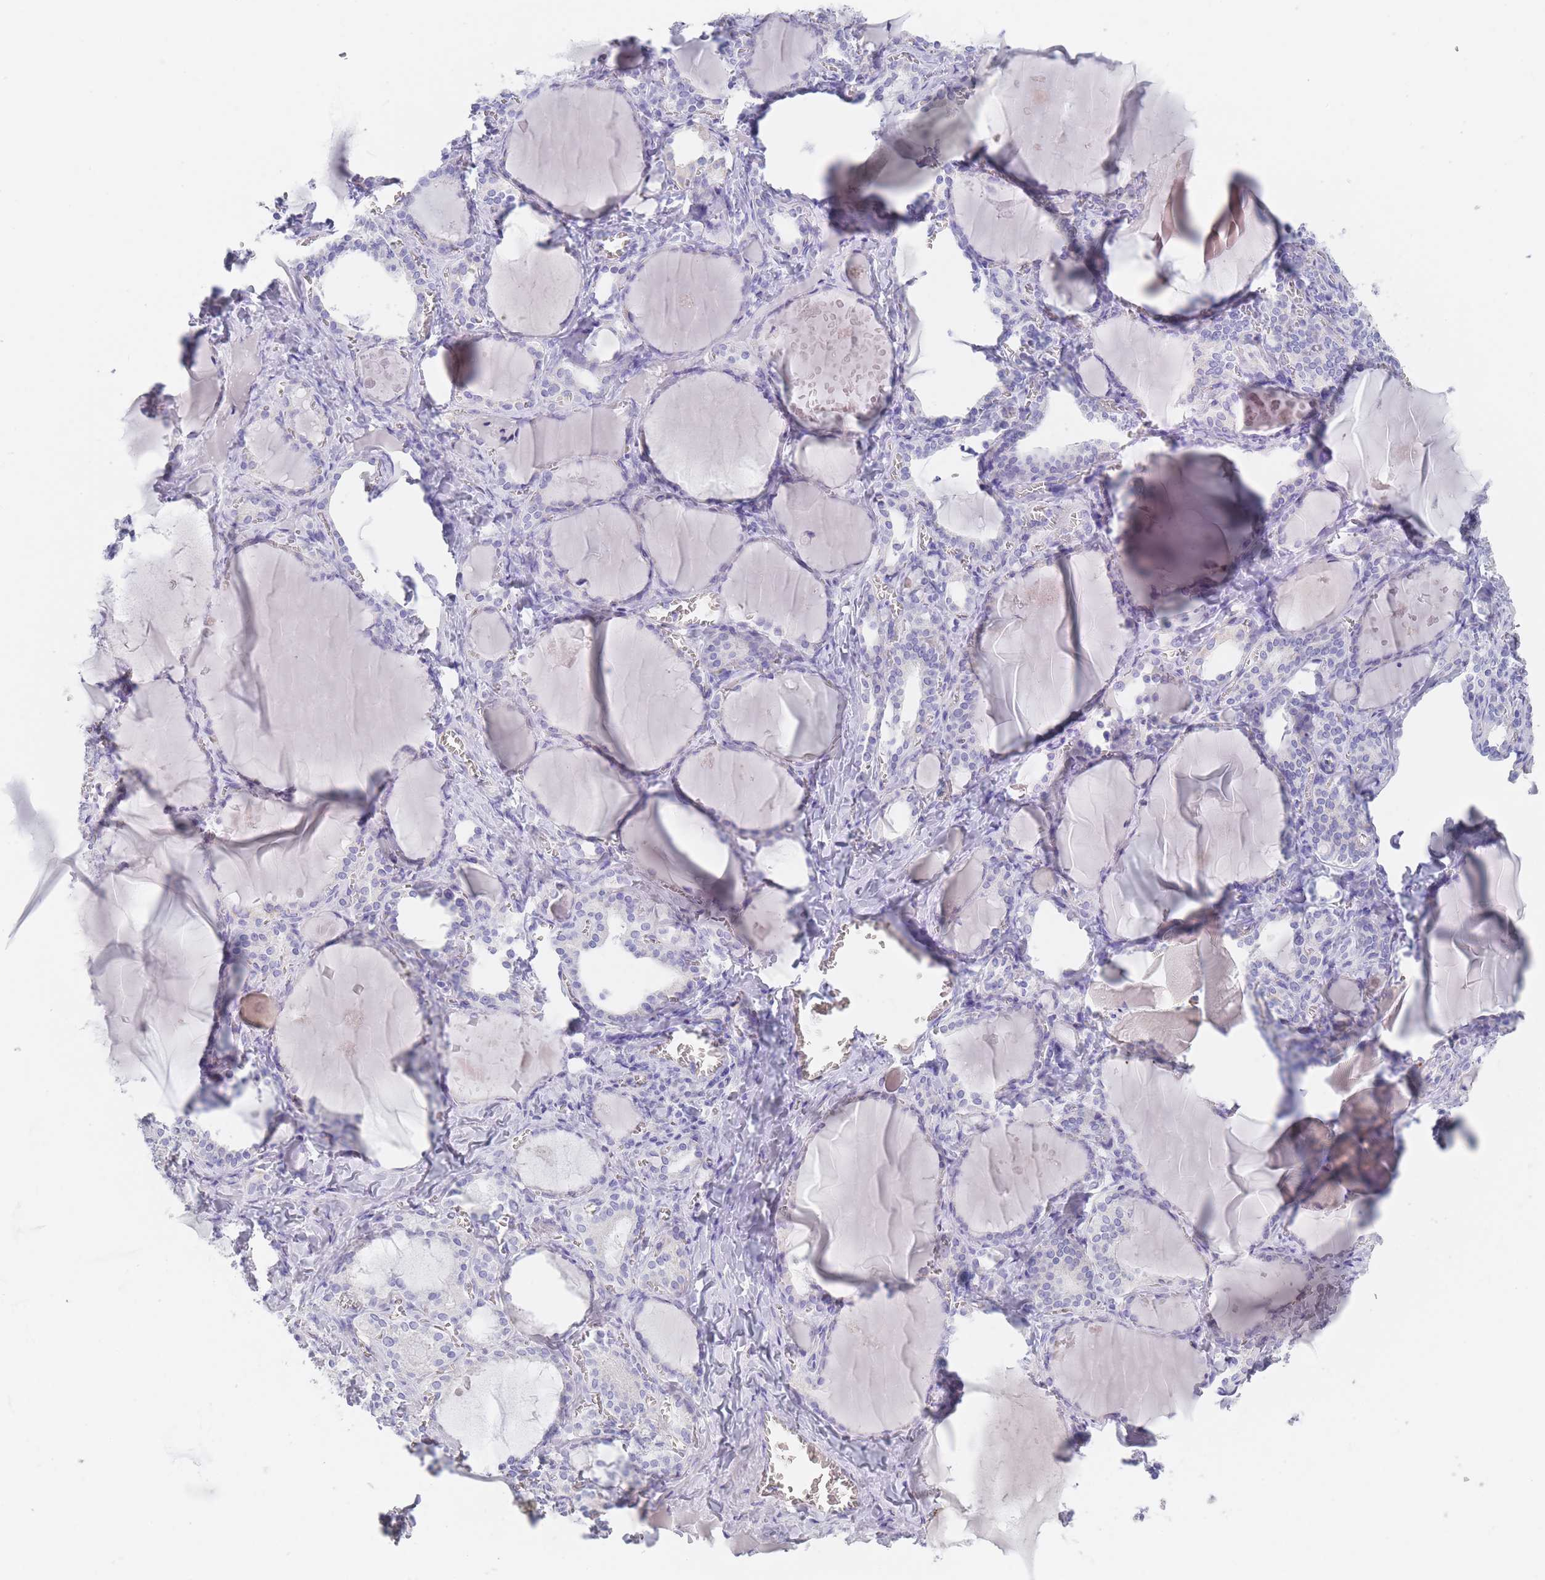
{"staining": {"intensity": "moderate", "quantity": "<25%", "location": "cytoplasmic/membranous"}, "tissue": "thyroid gland", "cell_type": "Glandular cells", "image_type": "normal", "snomed": [{"axis": "morphology", "description": "Normal tissue, NOS"}, {"axis": "topography", "description": "Thyroid gland"}], "caption": "Thyroid gland stained with DAB (3,3'-diaminobenzidine) IHC reveals low levels of moderate cytoplasmic/membranous staining in about <25% of glandular cells. (Brightfield microscopy of DAB IHC at high magnification).", "gene": "SCCPDH", "patient": {"sex": "female", "age": 42}}